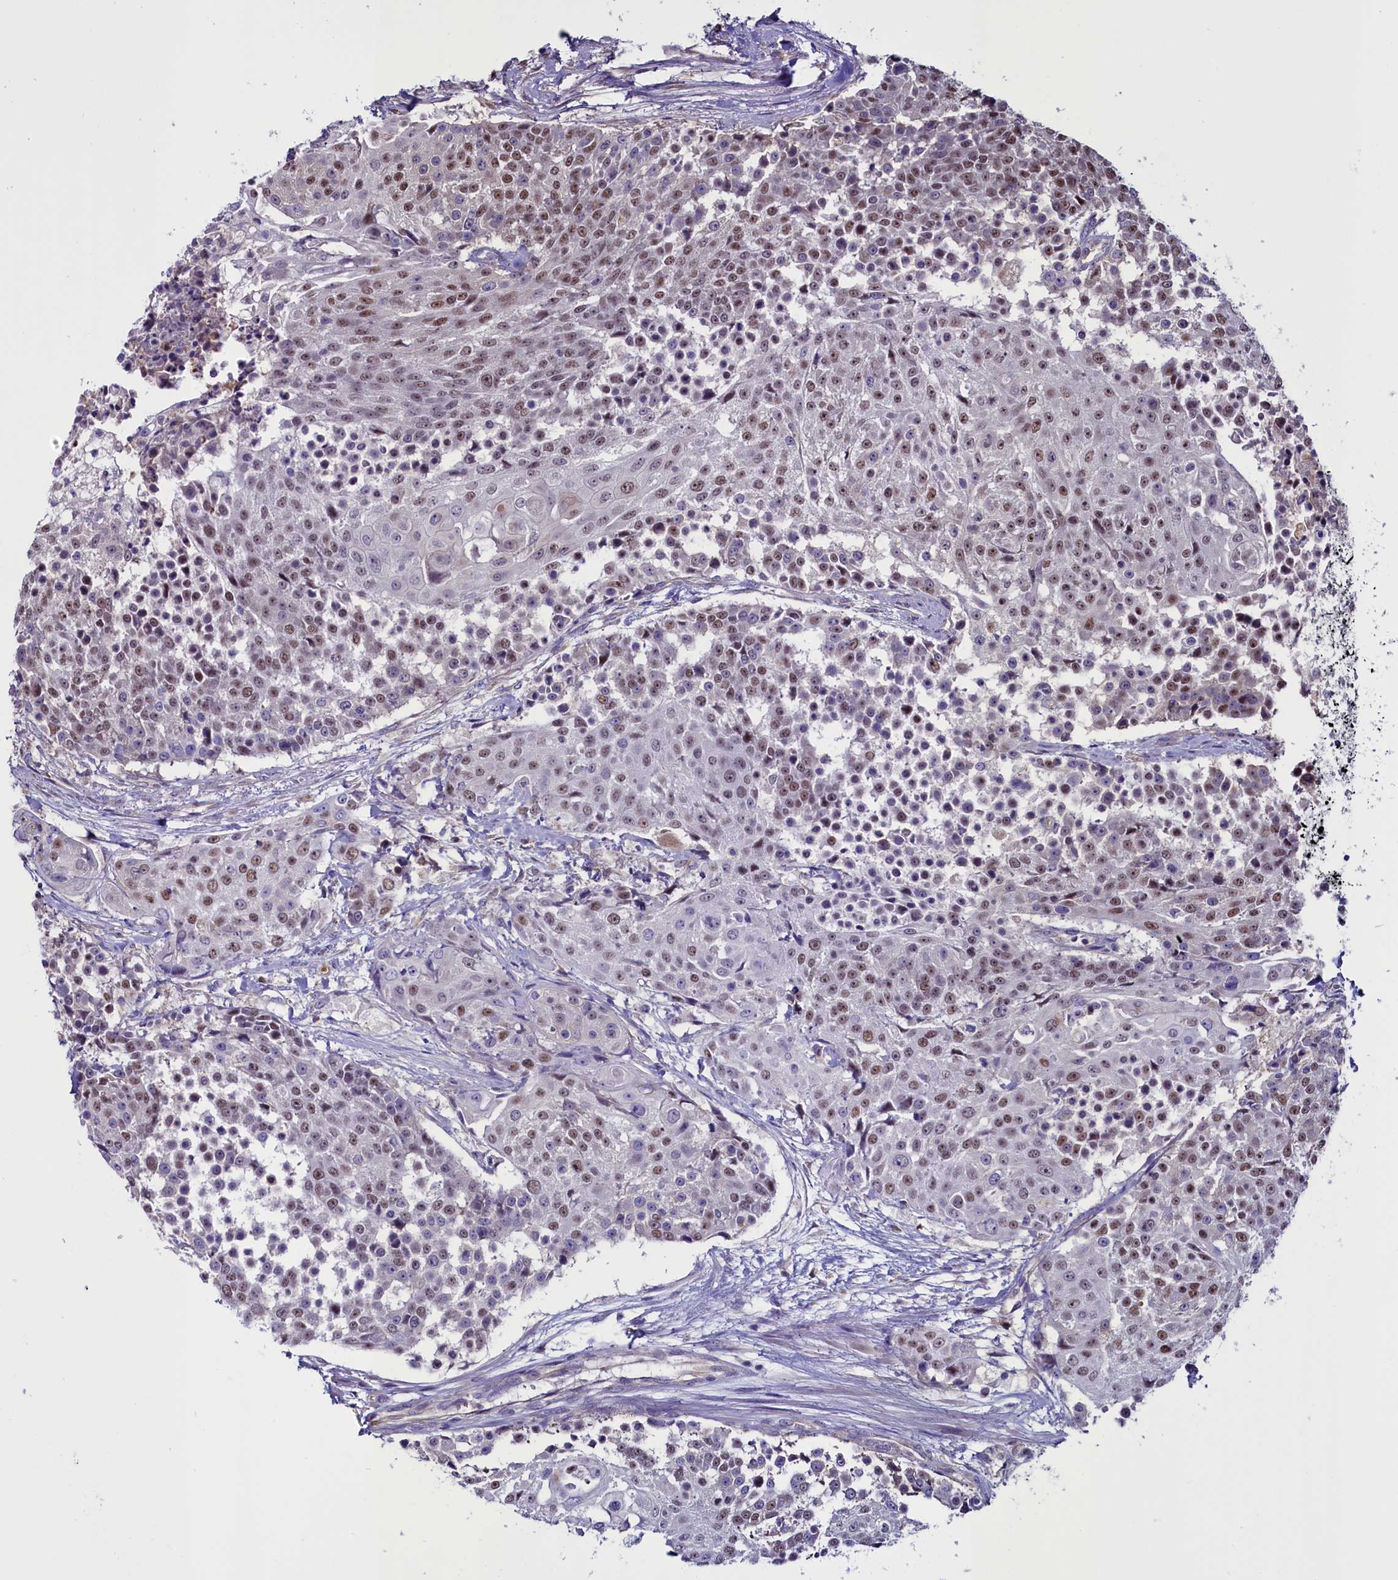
{"staining": {"intensity": "moderate", "quantity": "25%-75%", "location": "nuclear"}, "tissue": "urothelial cancer", "cell_type": "Tumor cells", "image_type": "cancer", "snomed": [{"axis": "morphology", "description": "Urothelial carcinoma, High grade"}, {"axis": "topography", "description": "Urinary bladder"}], "caption": "Urothelial cancer stained with a protein marker reveals moderate staining in tumor cells.", "gene": "PDILT", "patient": {"sex": "female", "age": 63}}